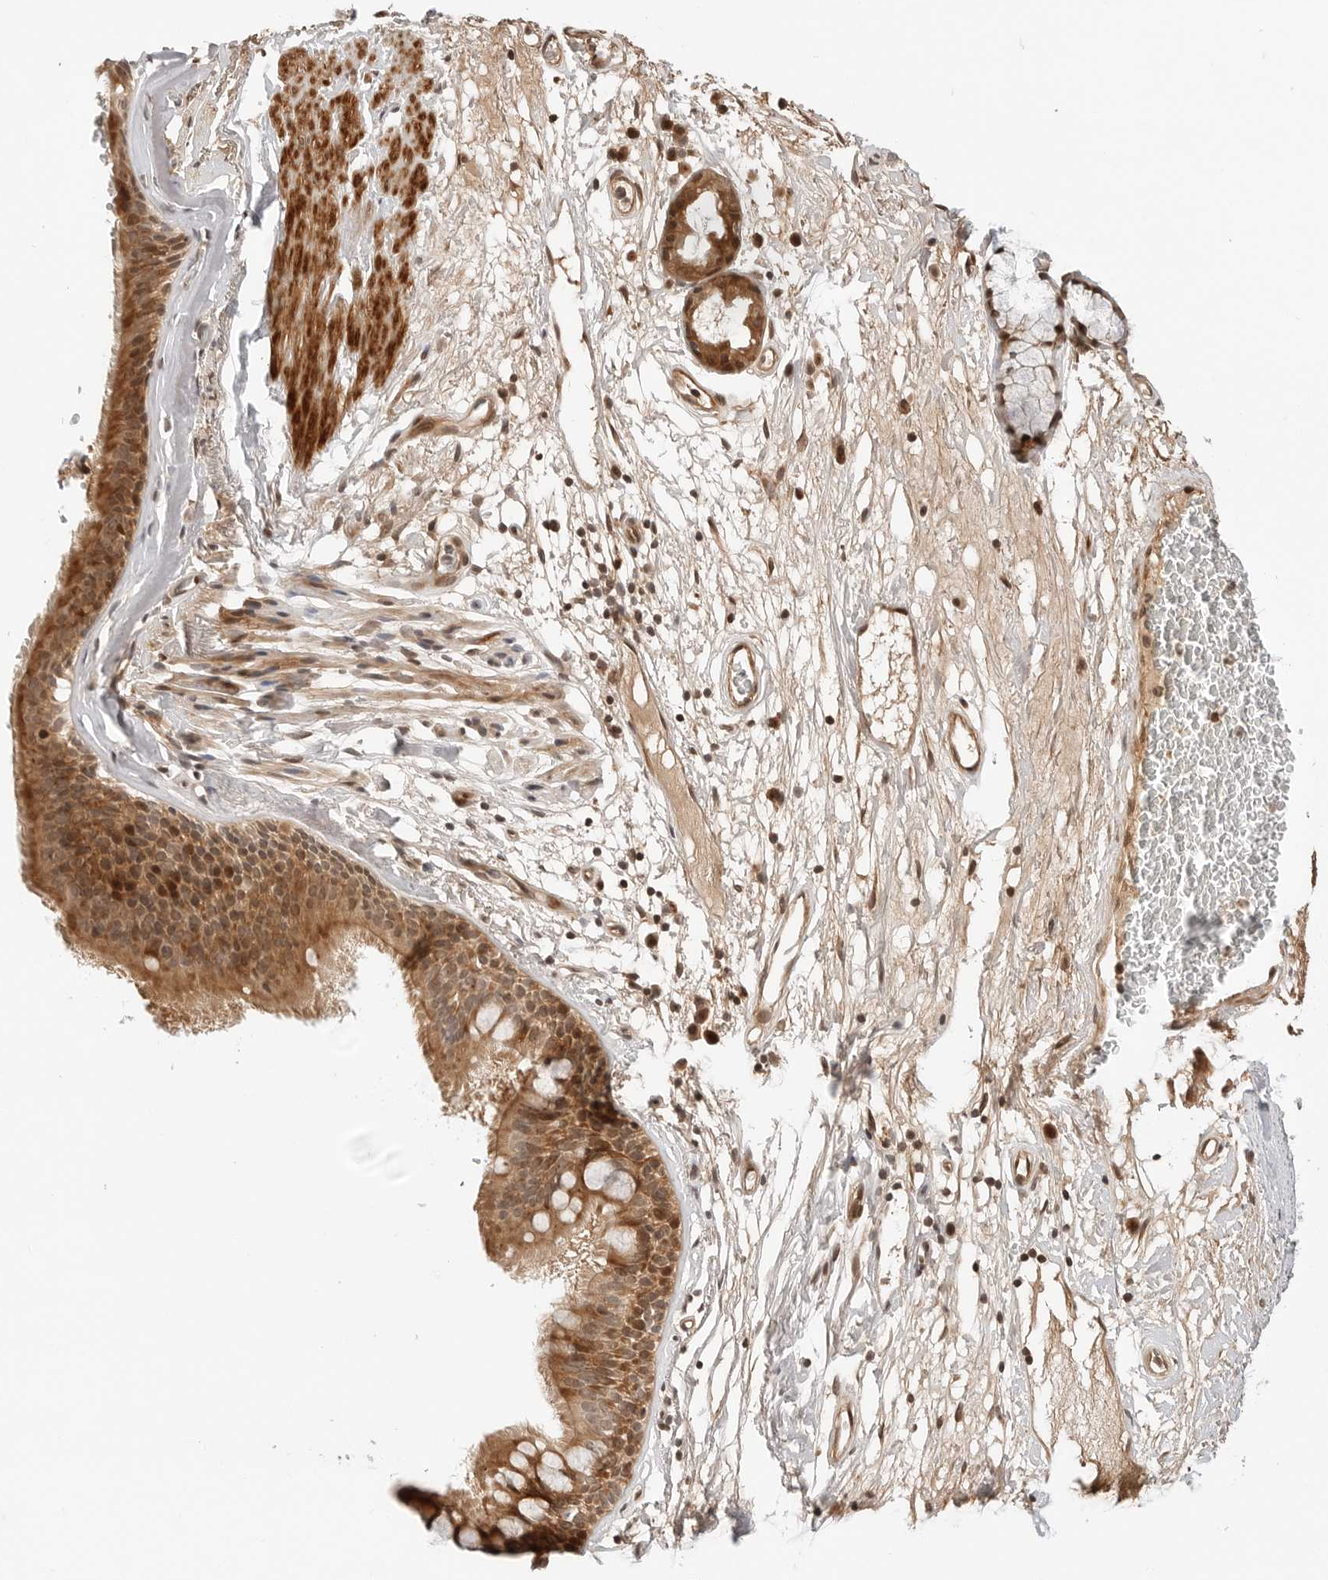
{"staining": {"intensity": "strong", "quantity": ">75%", "location": "cytoplasmic/membranous,nuclear"}, "tissue": "bronchus", "cell_type": "Respiratory epithelial cells", "image_type": "normal", "snomed": [{"axis": "morphology", "description": "Normal tissue, NOS"}, {"axis": "topography", "description": "Cartilage tissue"}], "caption": "DAB (3,3'-diaminobenzidine) immunohistochemical staining of normal bronchus demonstrates strong cytoplasmic/membranous,nuclear protein expression in about >75% of respiratory epithelial cells.", "gene": "GEM", "patient": {"sex": "female", "age": 63}}